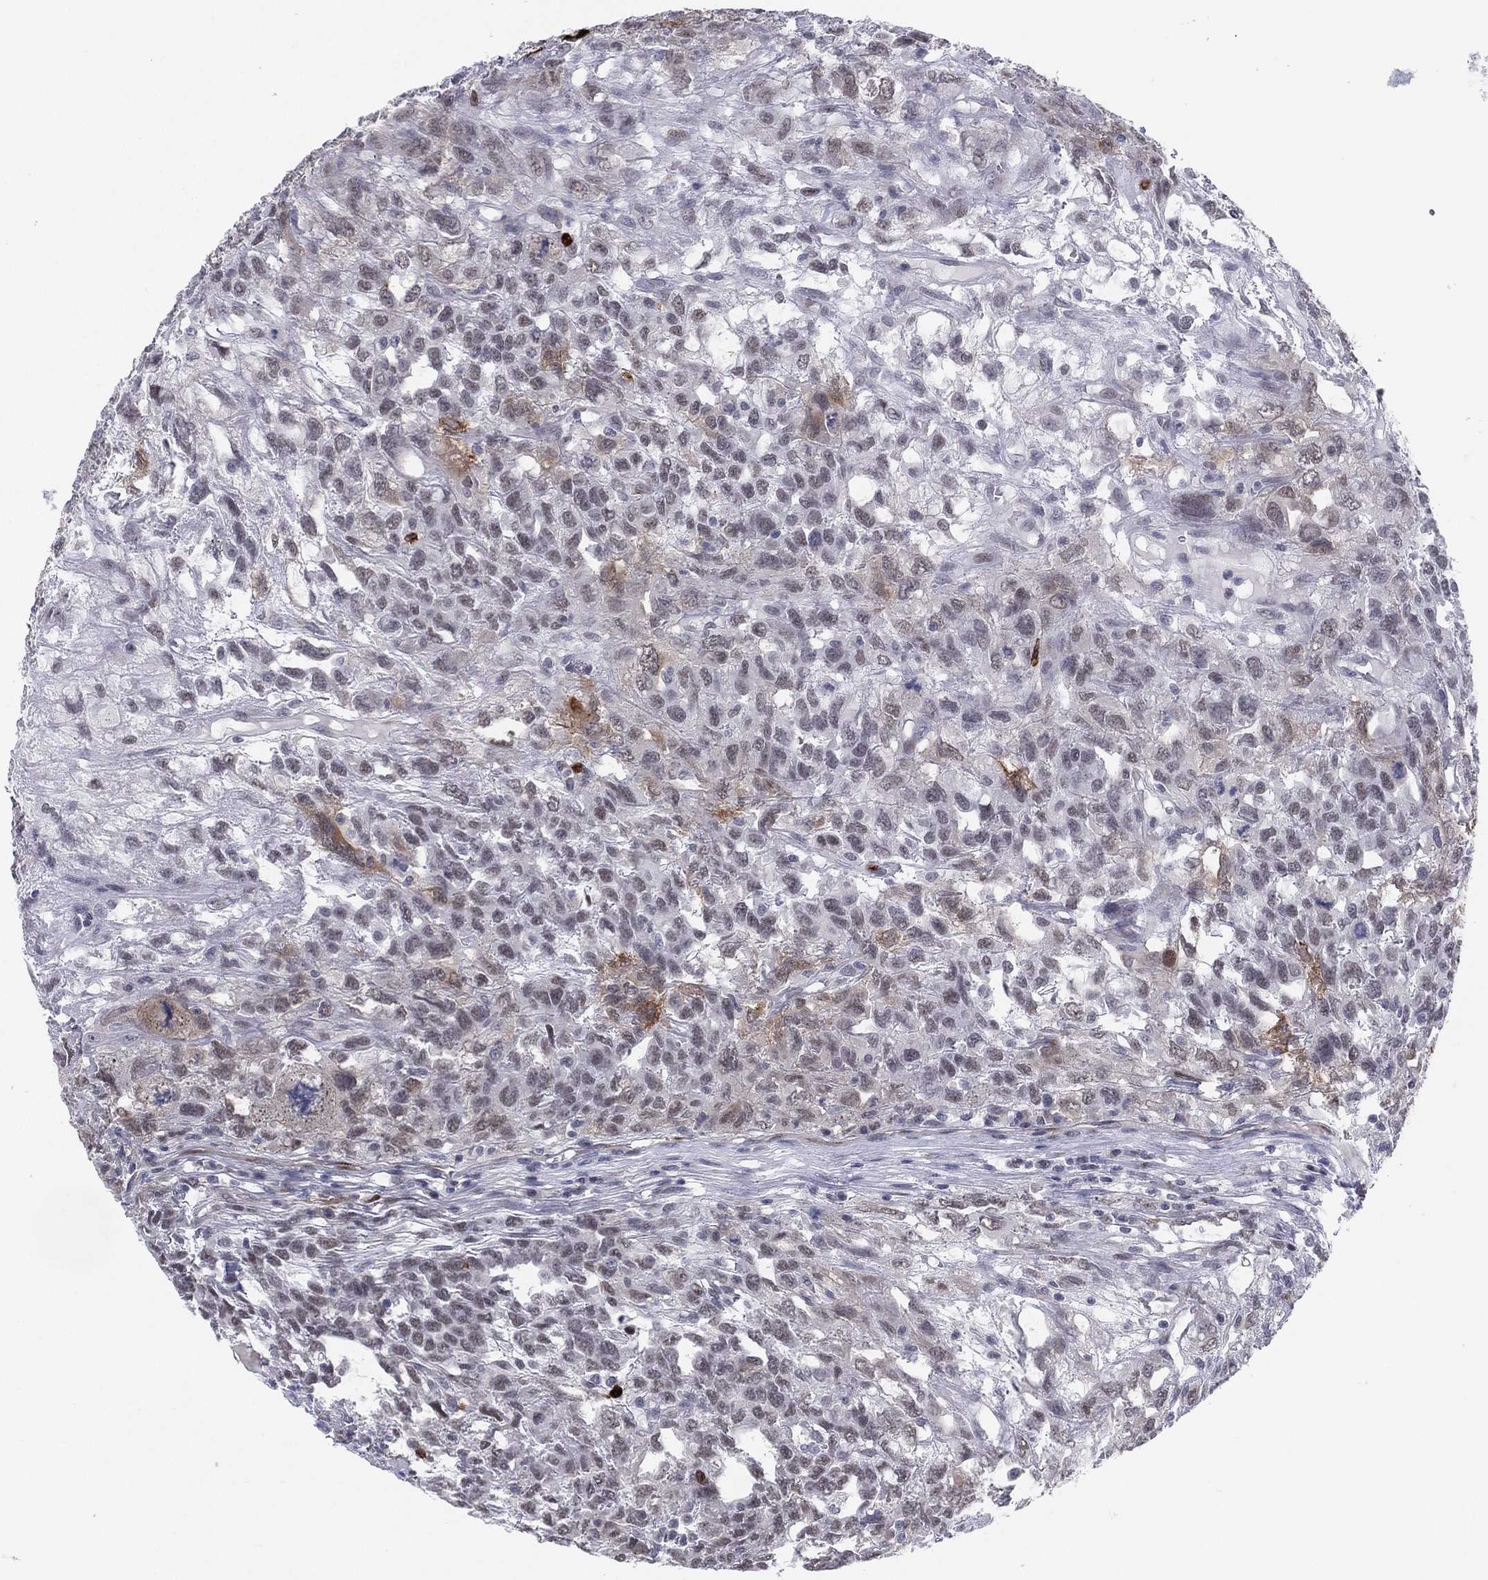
{"staining": {"intensity": "negative", "quantity": "none", "location": "none"}, "tissue": "testis cancer", "cell_type": "Tumor cells", "image_type": "cancer", "snomed": [{"axis": "morphology", "description": "Seminoma, NOS"}, {"axis": "topography", "description": "Testis"}], "caption": "Protein analysis of testis cancer (seminoma) displays no significant staining in tumor cells.", "gene": "CD177", "patient": {"sex": "male", "age": 52}}